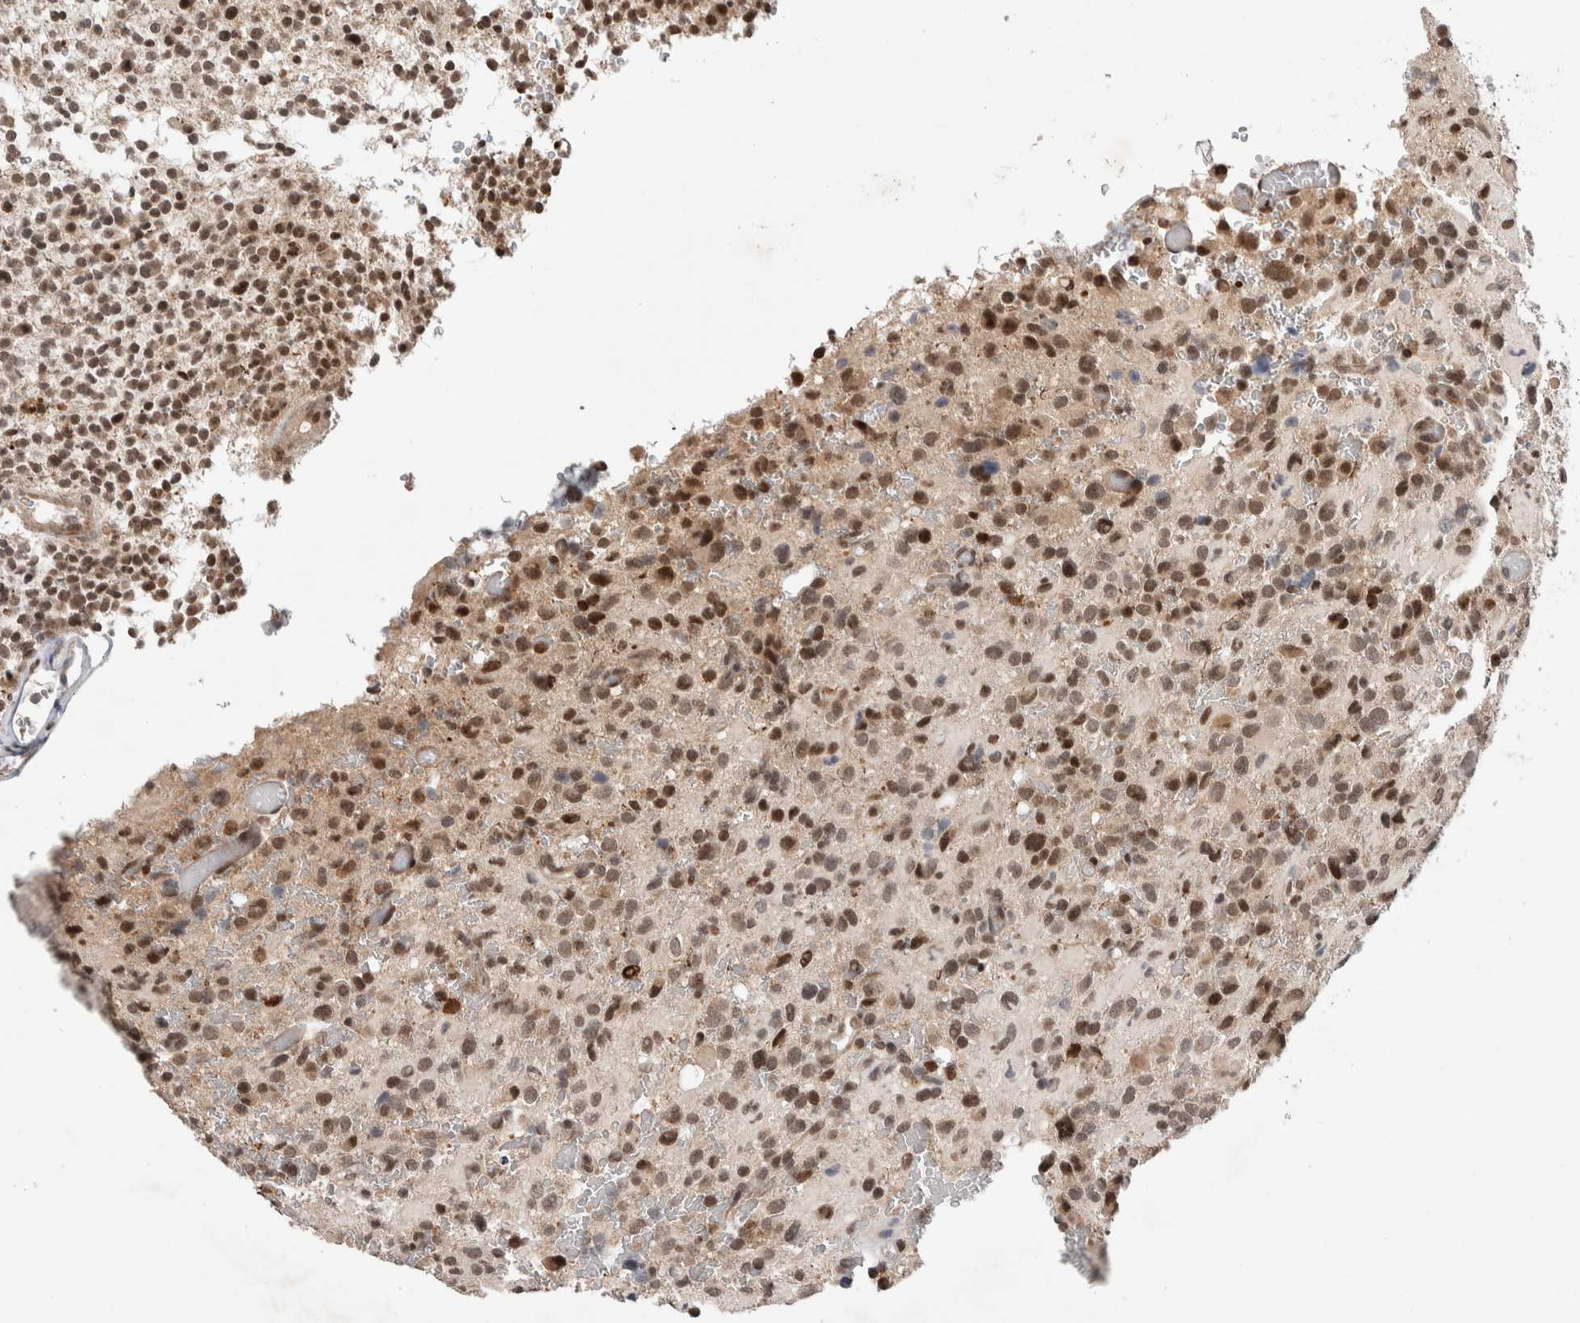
{"staining": {"intensity": "moderate", "quantity": ">75%", "location": "nuclear"}, "tissue": "glioma", "cell_type": "Tumor cells", "image_type": "cancer", "snomed": [{"axis": "morphology", "description": "Glioma, malignant, High grade"}, {"axis": "topography", "description": "Brain"}], "caption": "Human glioma stained for a protein (brown) demonstrates moderate nuclear positive expression in approximately >75% of tumor cells.", "gene": "KCNK1", "patient": {"sex": "male", "age": 48}}